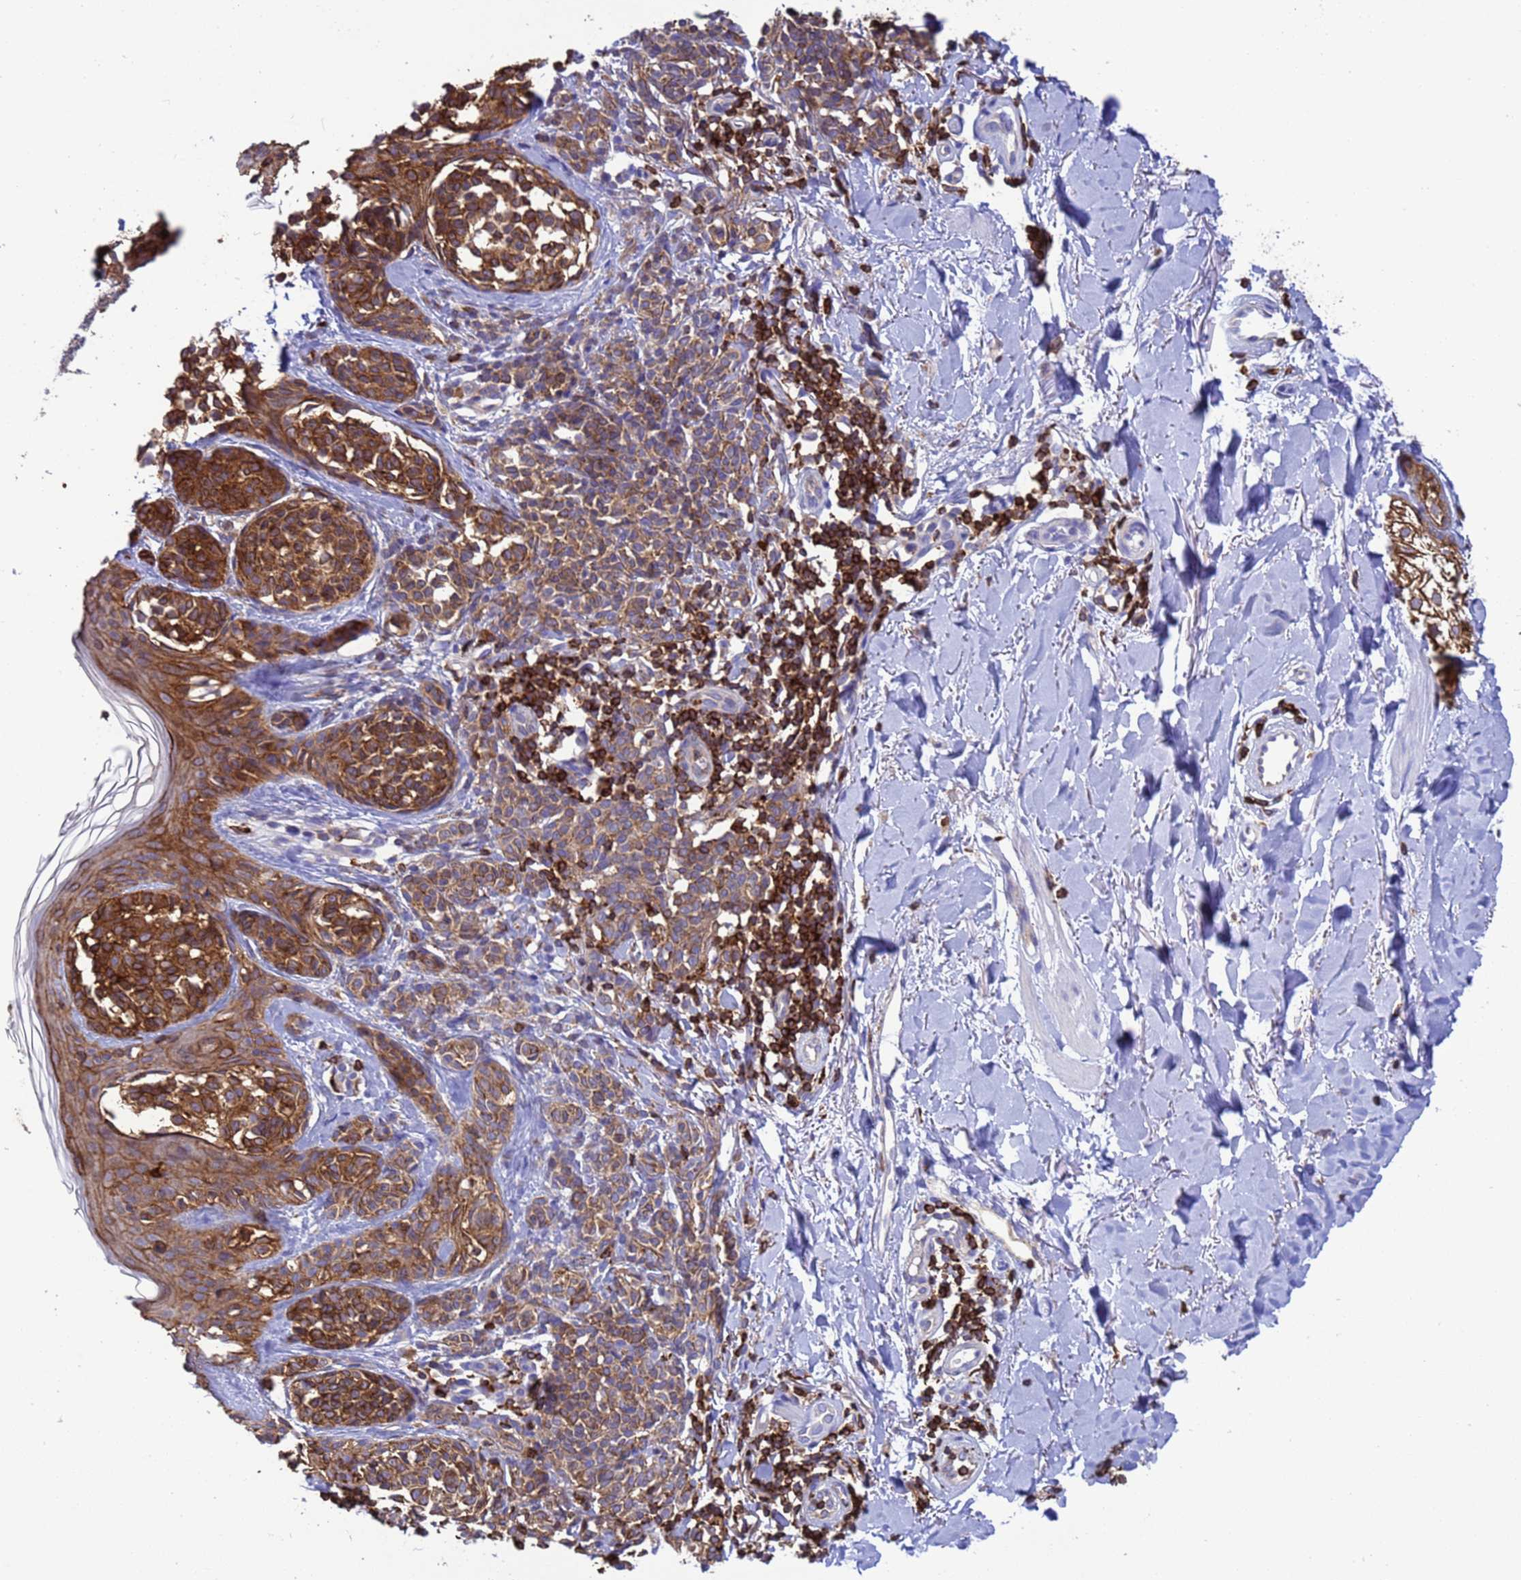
{"staining": {"intensity": "strong", "quantity": ">75%", "location": "cytoplasmic/membranous"}, "tissue": "melanoma", "cell_type": "Tumor cells", "image_type": "cancer", "snomed": [{"axis": "morphology", "description": "Malignant melanoma, NOS"}, {"axis": "topography", "description": "Skin of upper extremity"}], "caption": "The immunohistochemical stain labels strong cytoplasmic/membranous staining in tumor cells of melanoma tissue.", "gene": "EZR", "patient": {"sex": "male", "age": 40}}